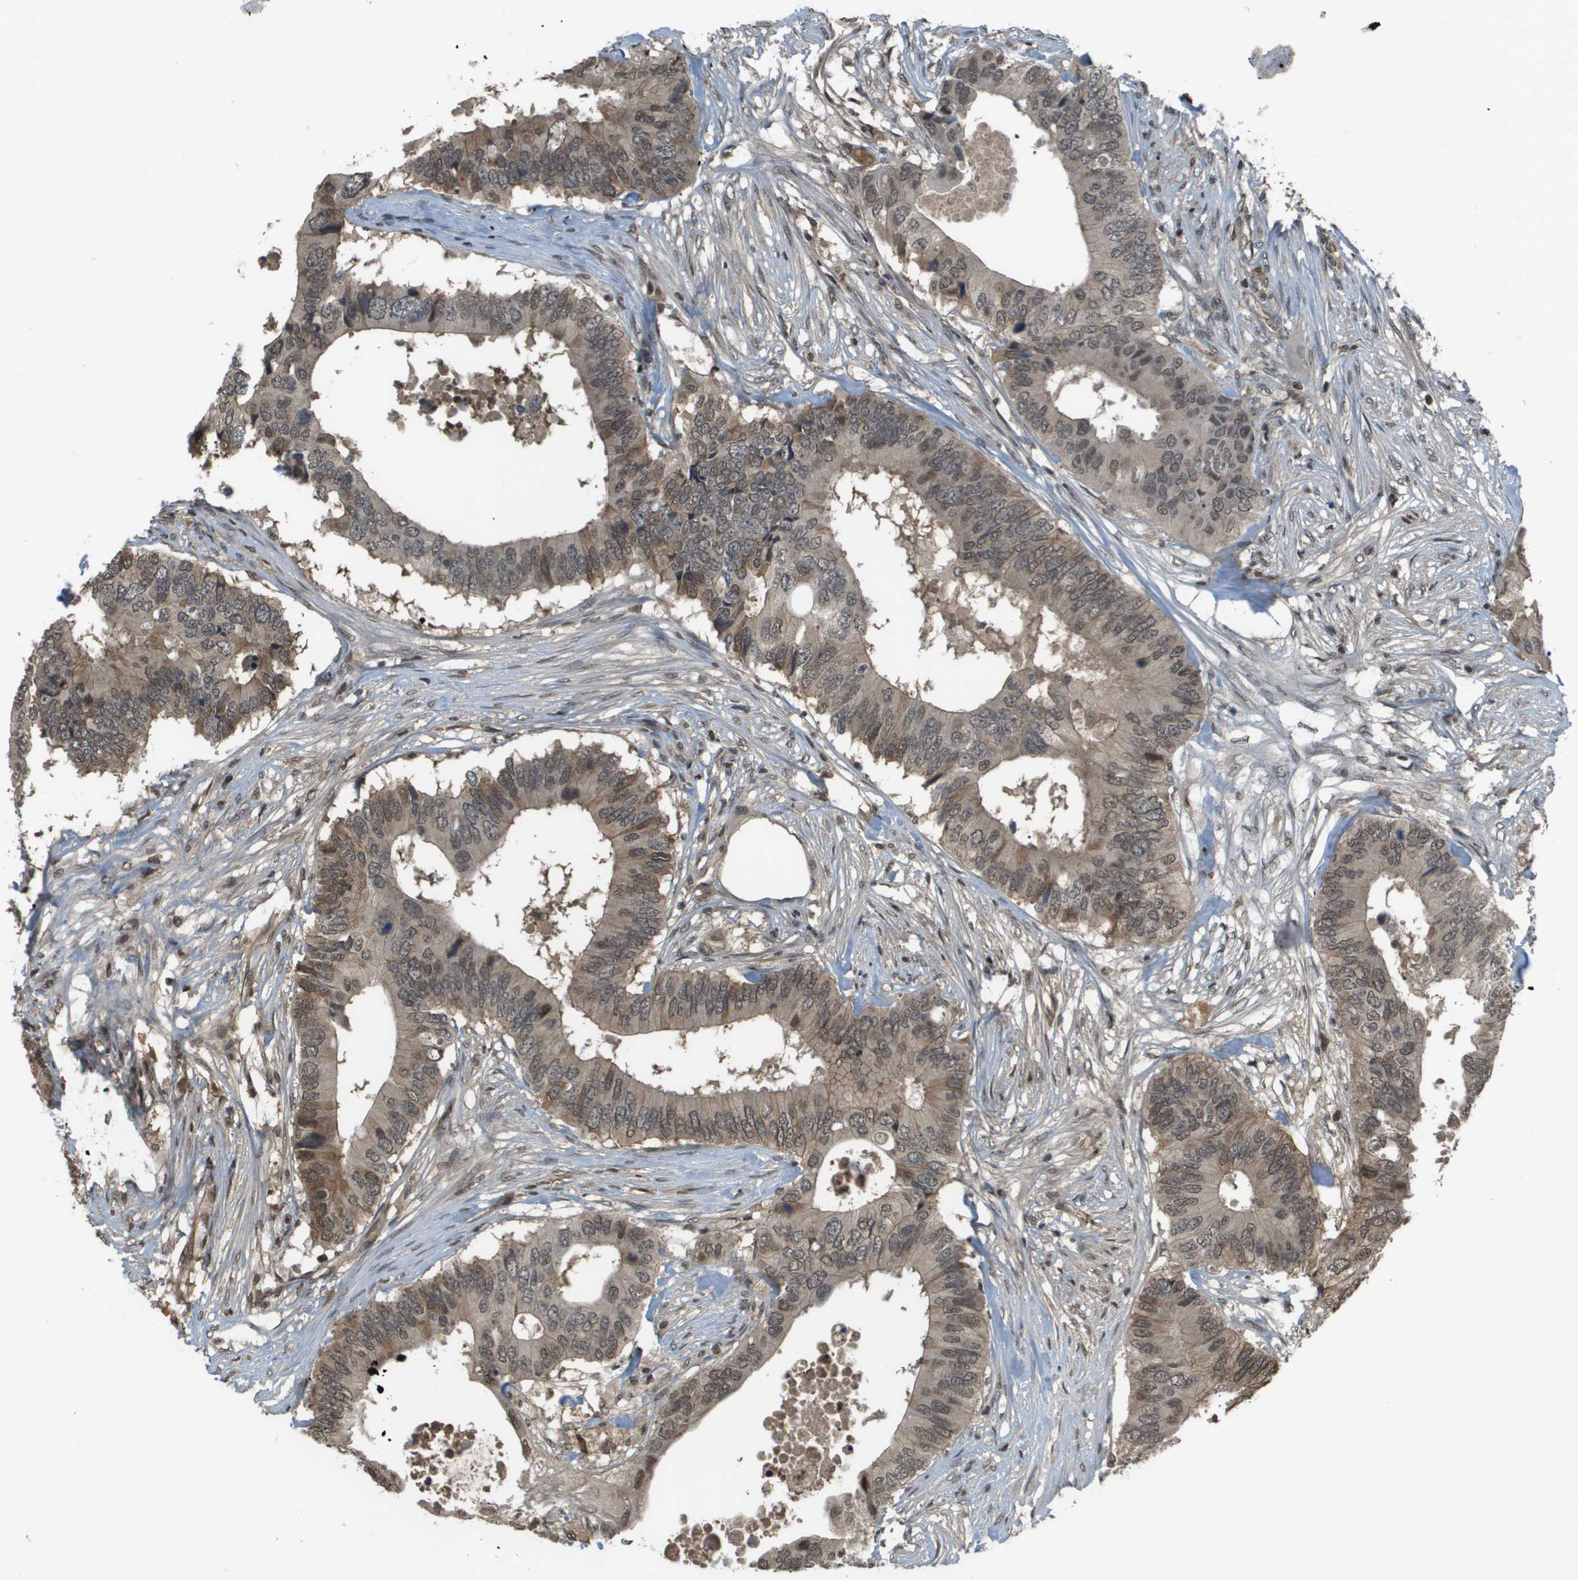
{"staining": {"intensity": "weak", "quantity": "25%-75%", "location": "cytoplasmic/membranous,nuclear"}, "tissue": "colorectal cancer", "cell_type": "Tumor cells", "image_type": "cancer", "snomed": [{"axis": "morphology", "description": "Adenocarcinoma, NOS"}, {"axis": "topography", "description": "Colon"}], "caption": "Adenocarcinoma (colorectal) stained with IHC demonstrates weak cytoplasmic/membranous and nuclear staining in approximately 25%-75% of tumor cells.", "gene": "NDRG2", "patient": {"sex": "male", "age": 71}}